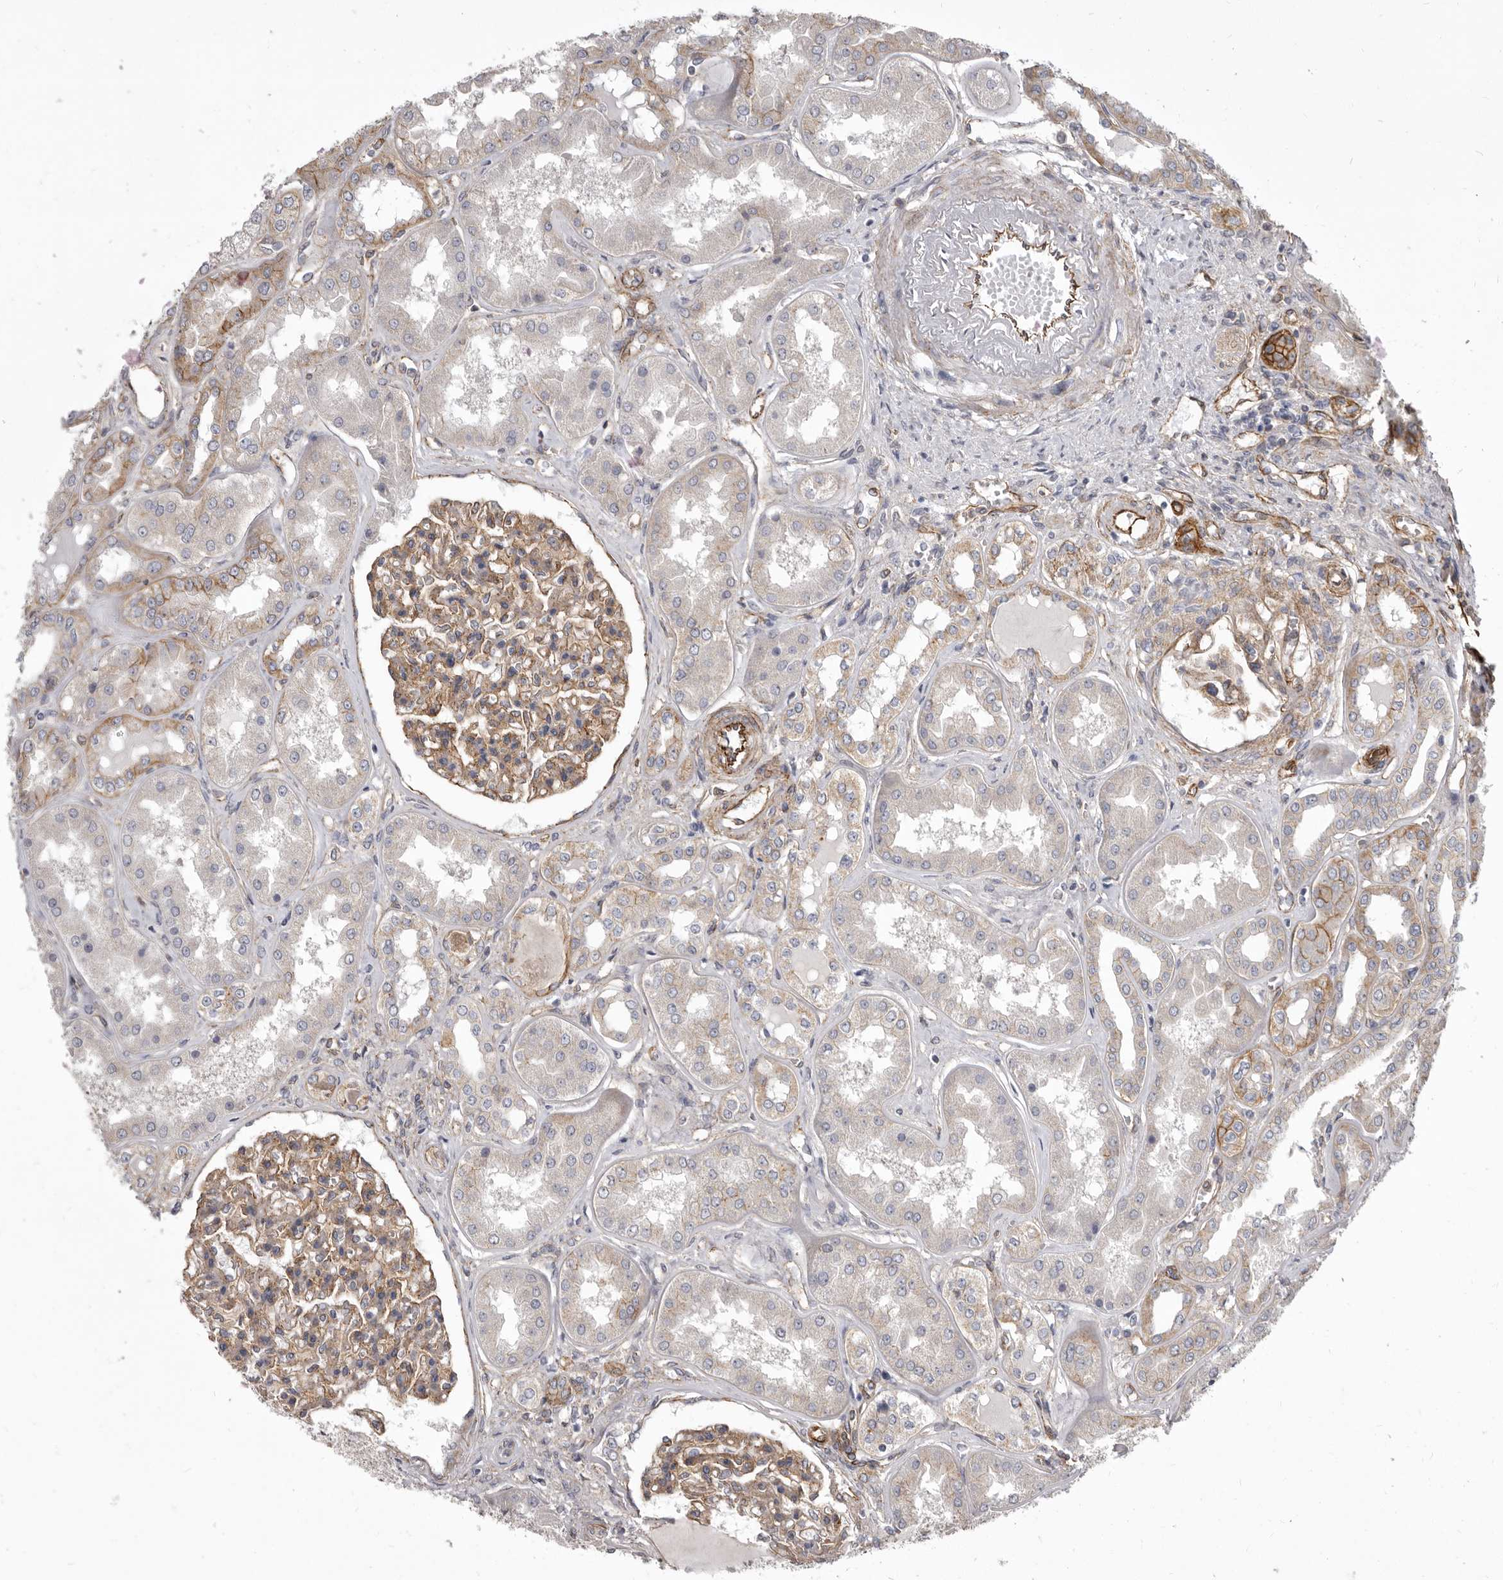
{"staining": {"intensity": "moderate", "quantity": ">75%", "location": "cytoplasmic/membranous"}, "tissue": "kidney", "cell_type": "Cells in glomeruli", "image_type": "normal", "snomed": [{"axis": "morphology", "description": "Normal tissue, NOS"}, {"axis": "topography", "description": "Kidney"}], "caption": "The image displays a brown stain indicating the presence of a protein in the cytoplasmic/membranous of cells in glomeruli in kidney. (brown staining indicates protein expression, while blue staining denotes nuclei).", "gene": "P2RX6", "patient": {"sex": "female", "age": 56}}